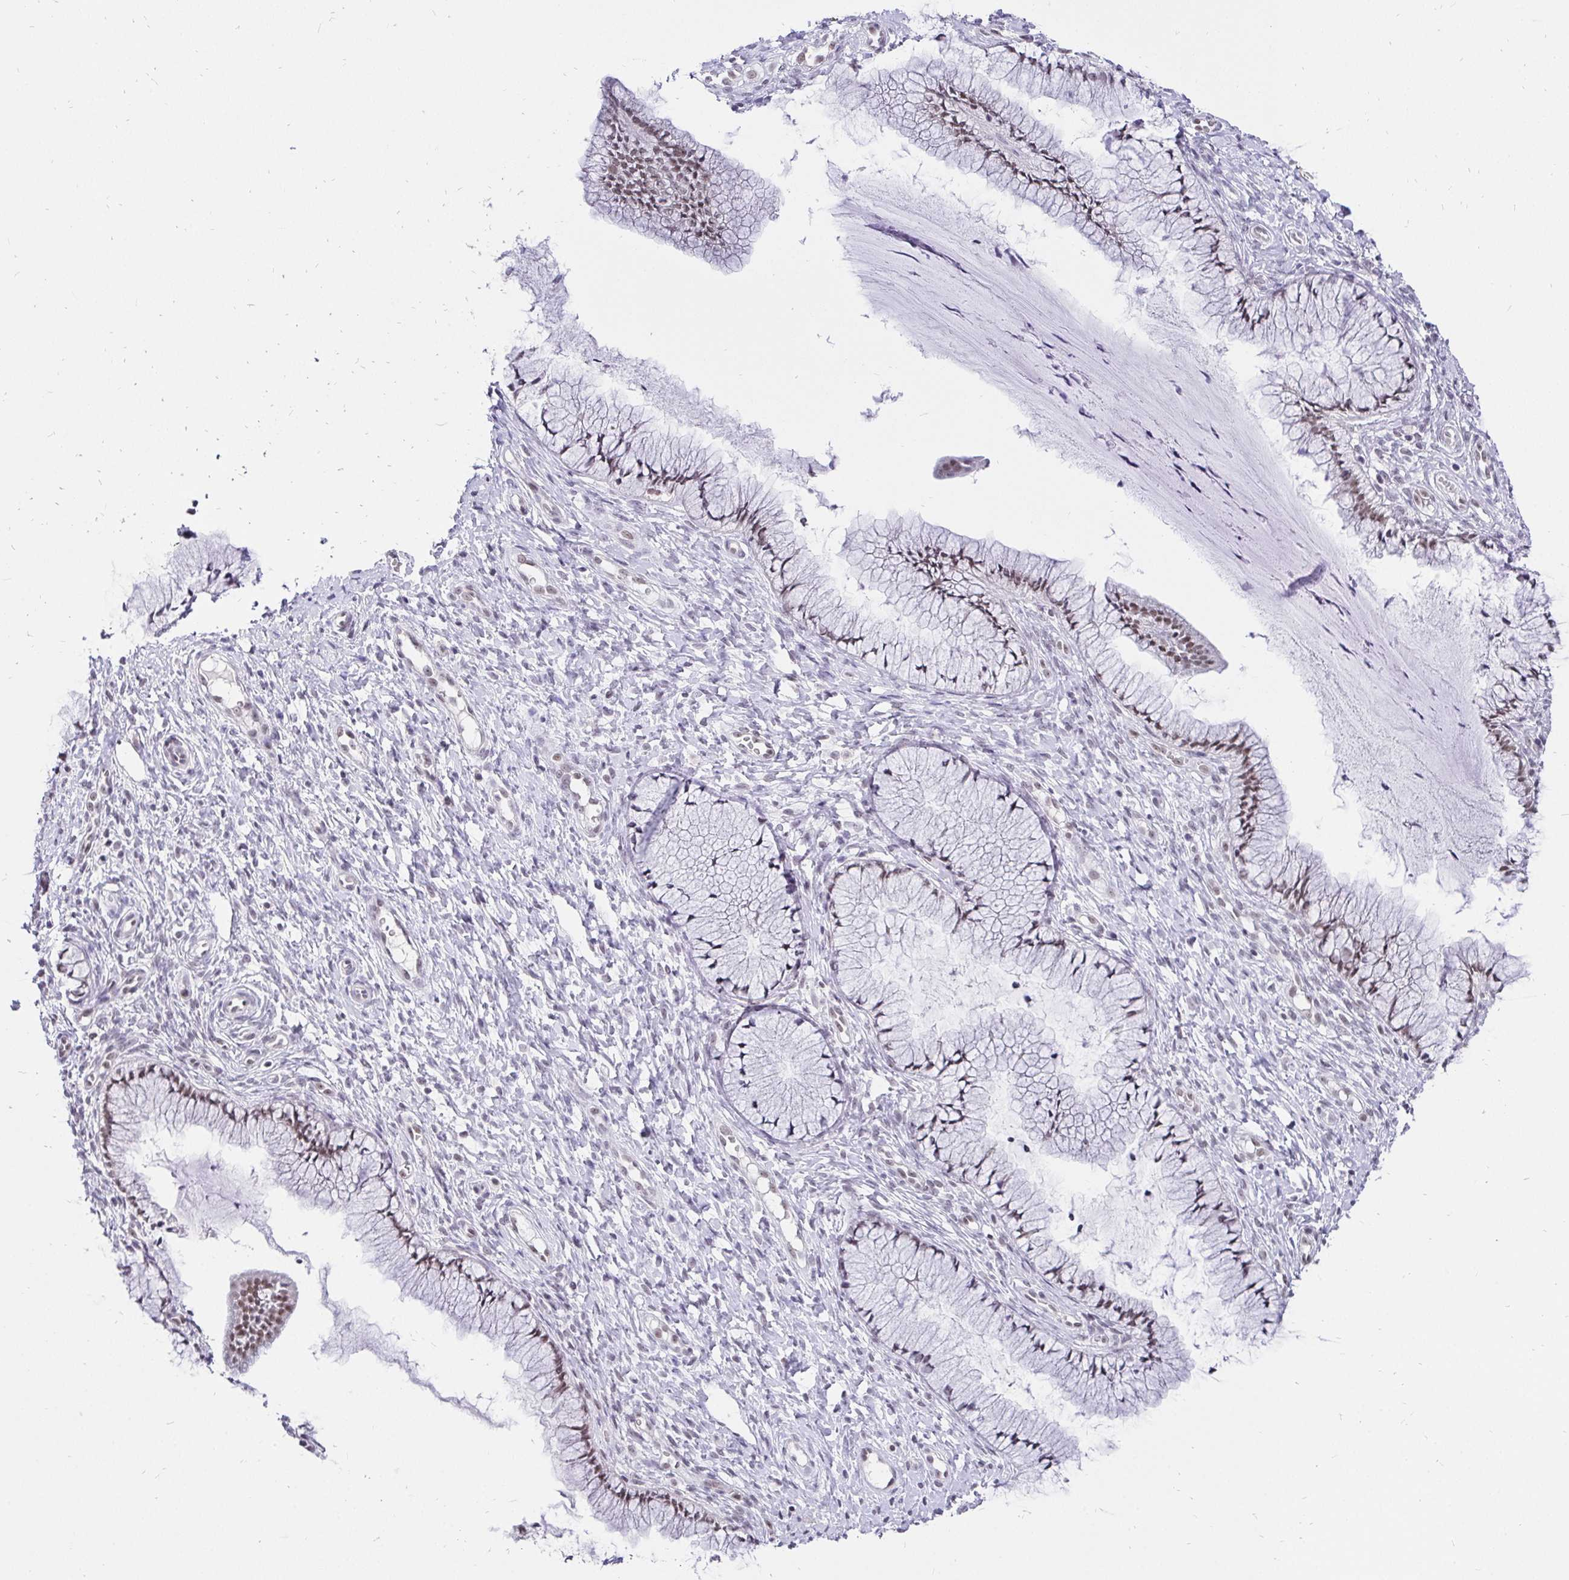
{"staining": {"intensity": "moderate", "quantity": ">75%", "location": "nuclear"}, "tissue": "cervix", "cell_type": "Glandular cells", "image_type": "normal", "snomed": [{"axis": "morphology", "description": "Normal tissue, NOS"}, {"axis": "topography", "description": "Cervix"}], "caption": "Protein staining displays moderate nuclear staining in about >75% of glandular cells in normal cervix.", "gene": "ZNF860", "patient": {"sex": "female", "age": 36}}